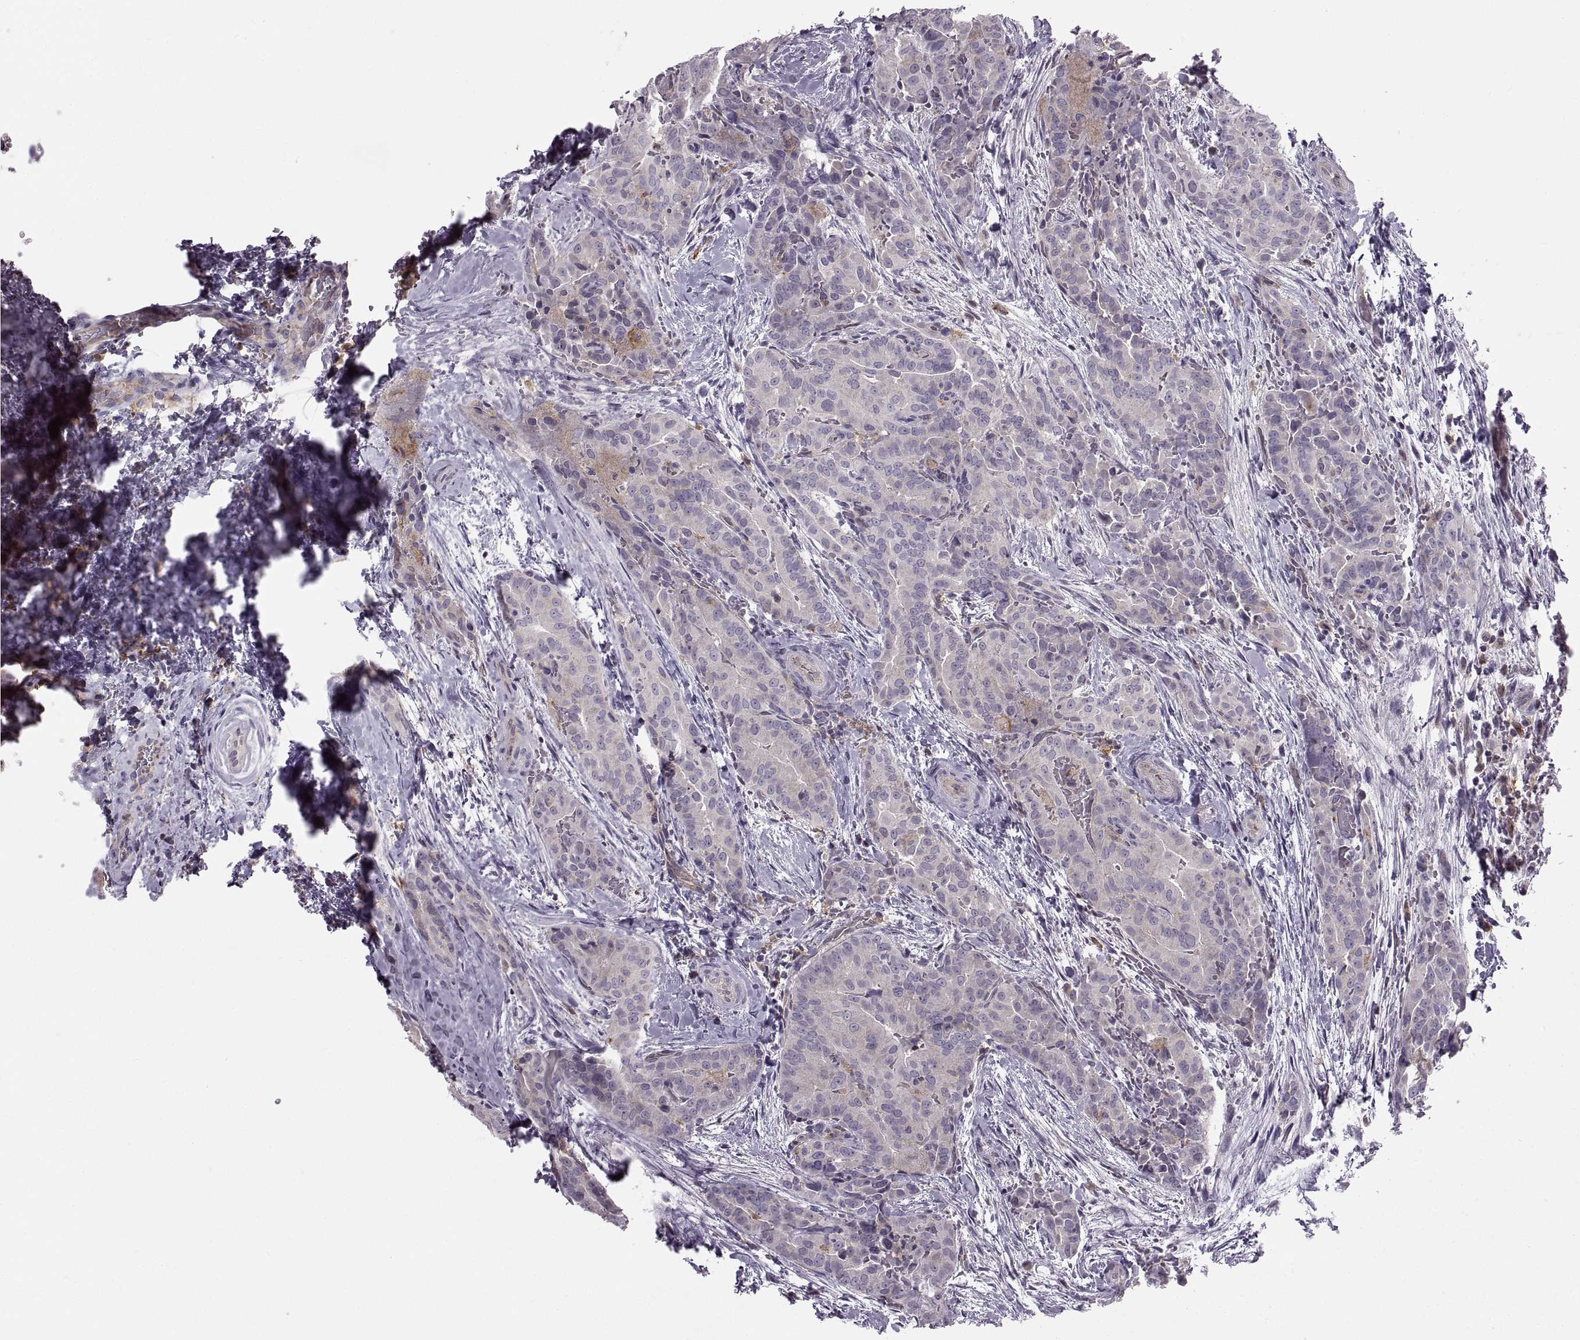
{"staining": {"intensity": "negative", "quantity": "none", "location": "none"}, "tissue": "thyroid cancer", "cell_type": "Tumor cells", "image_type": "cancer", "snomed": [{"axis": "morphology", "description": "Papillary adenocarcinoma, NOS"}, {"axis": "topography", "description": "Thyroid gland"}], "caption": "DAB immunohistochemical staining of papillary adenocarcinoma (thyroid) displays no significant staining in tumor cells.", "gene": "RALB", "patient": {"sex": "male", "age": 61}}